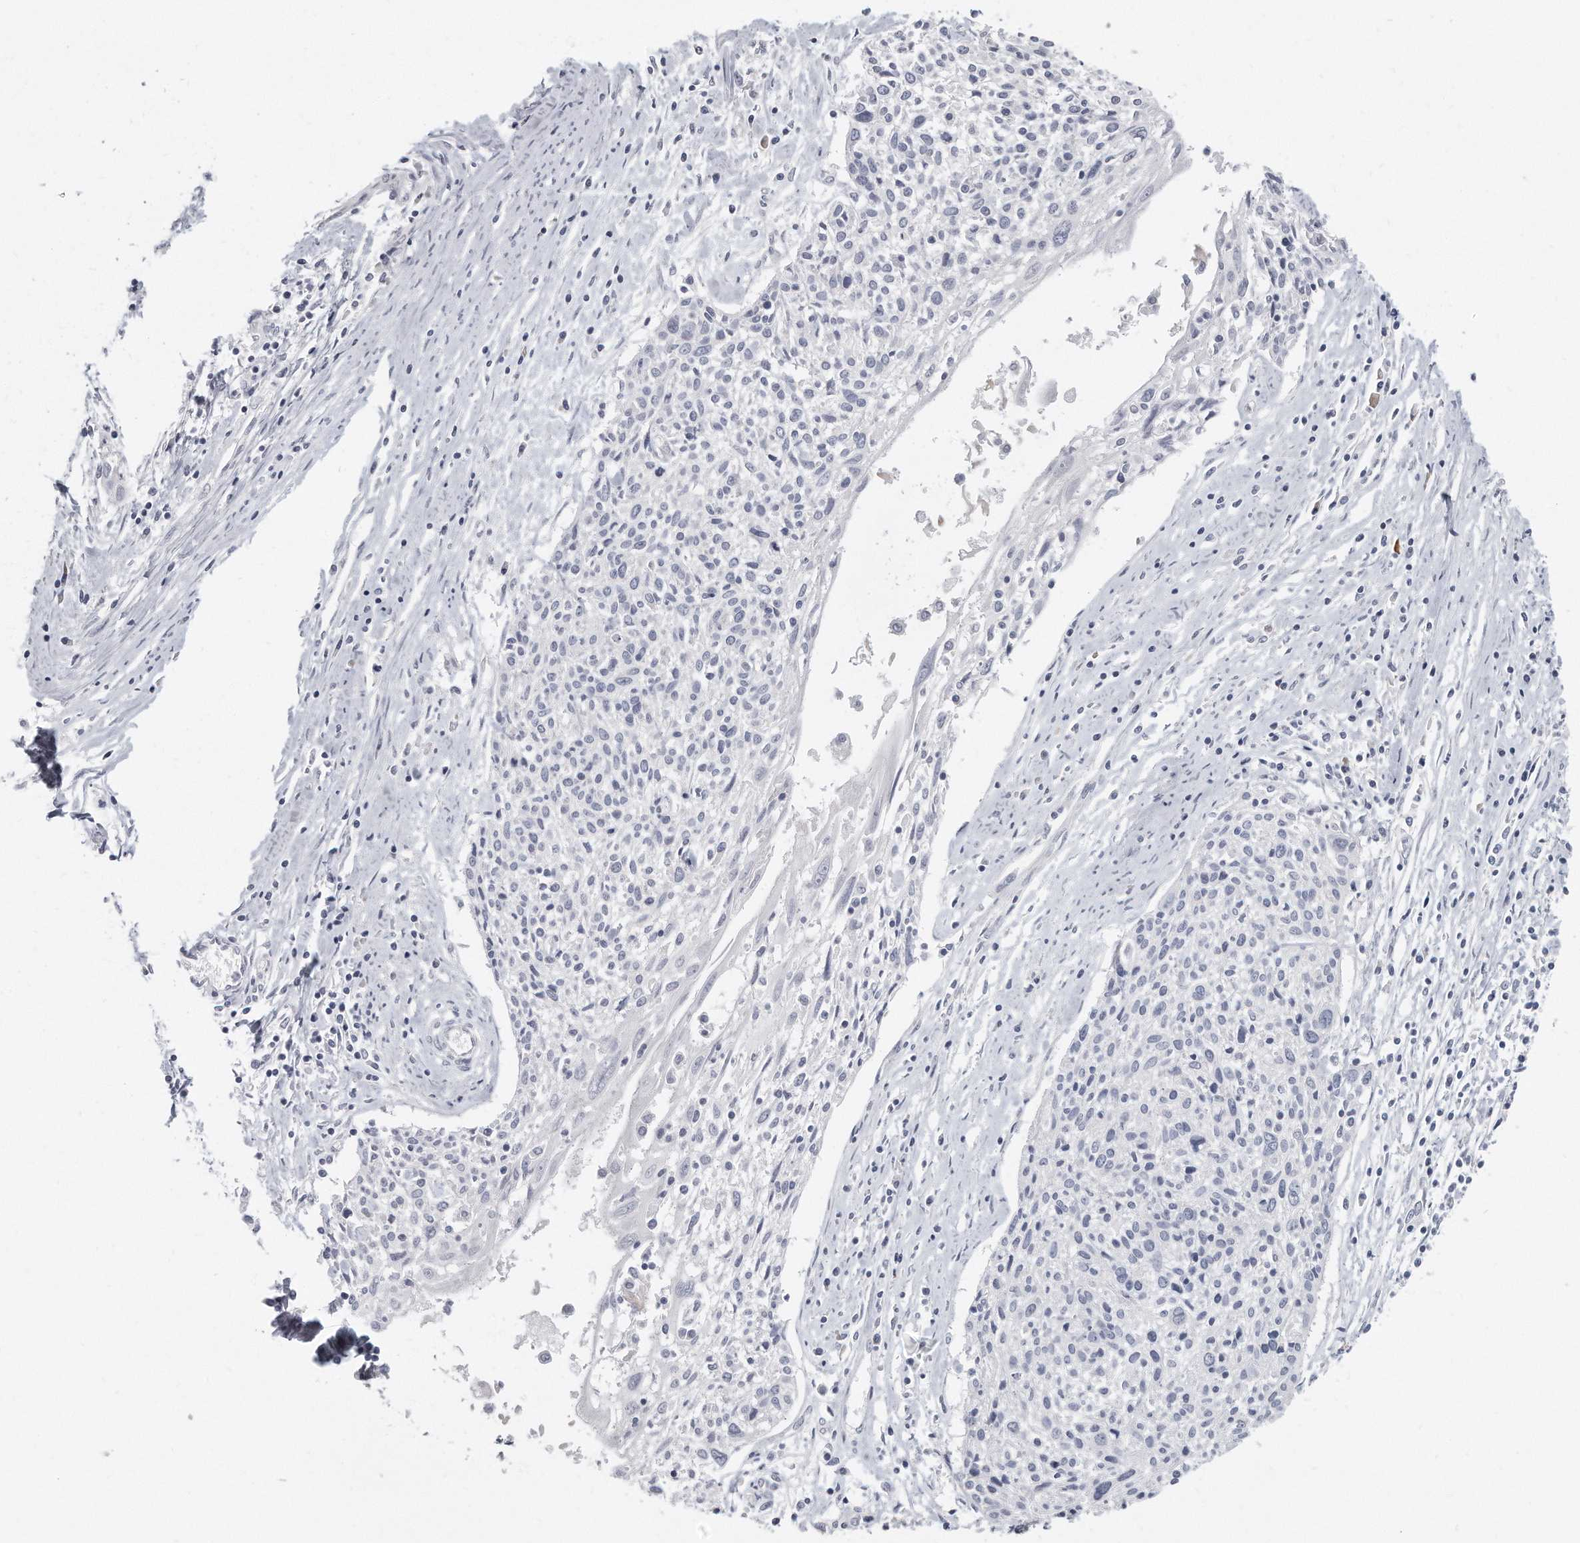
{"staining": {"intensity": "negative", "quantity": "none", "location": "none"}, "tissue": "cervical cancer", "cell_type": "Tumor cells", "image_type": "cancer", "snomed": [{"axis": "morphology", "description": "Squamous cell carcinoma, NOS"}, {"axis": "topography", "description": "Cervix"}], "caption": "IHC photomicrograph of neoplastic tissue: squamous cell carcinoma (cervical) stained with DAB (3,3'-diaminobenzidine) reveals no significant protein expression in tumor cells.", "gene": "PLEKHA6", "patient": {"sex": "female", "age": 51}}